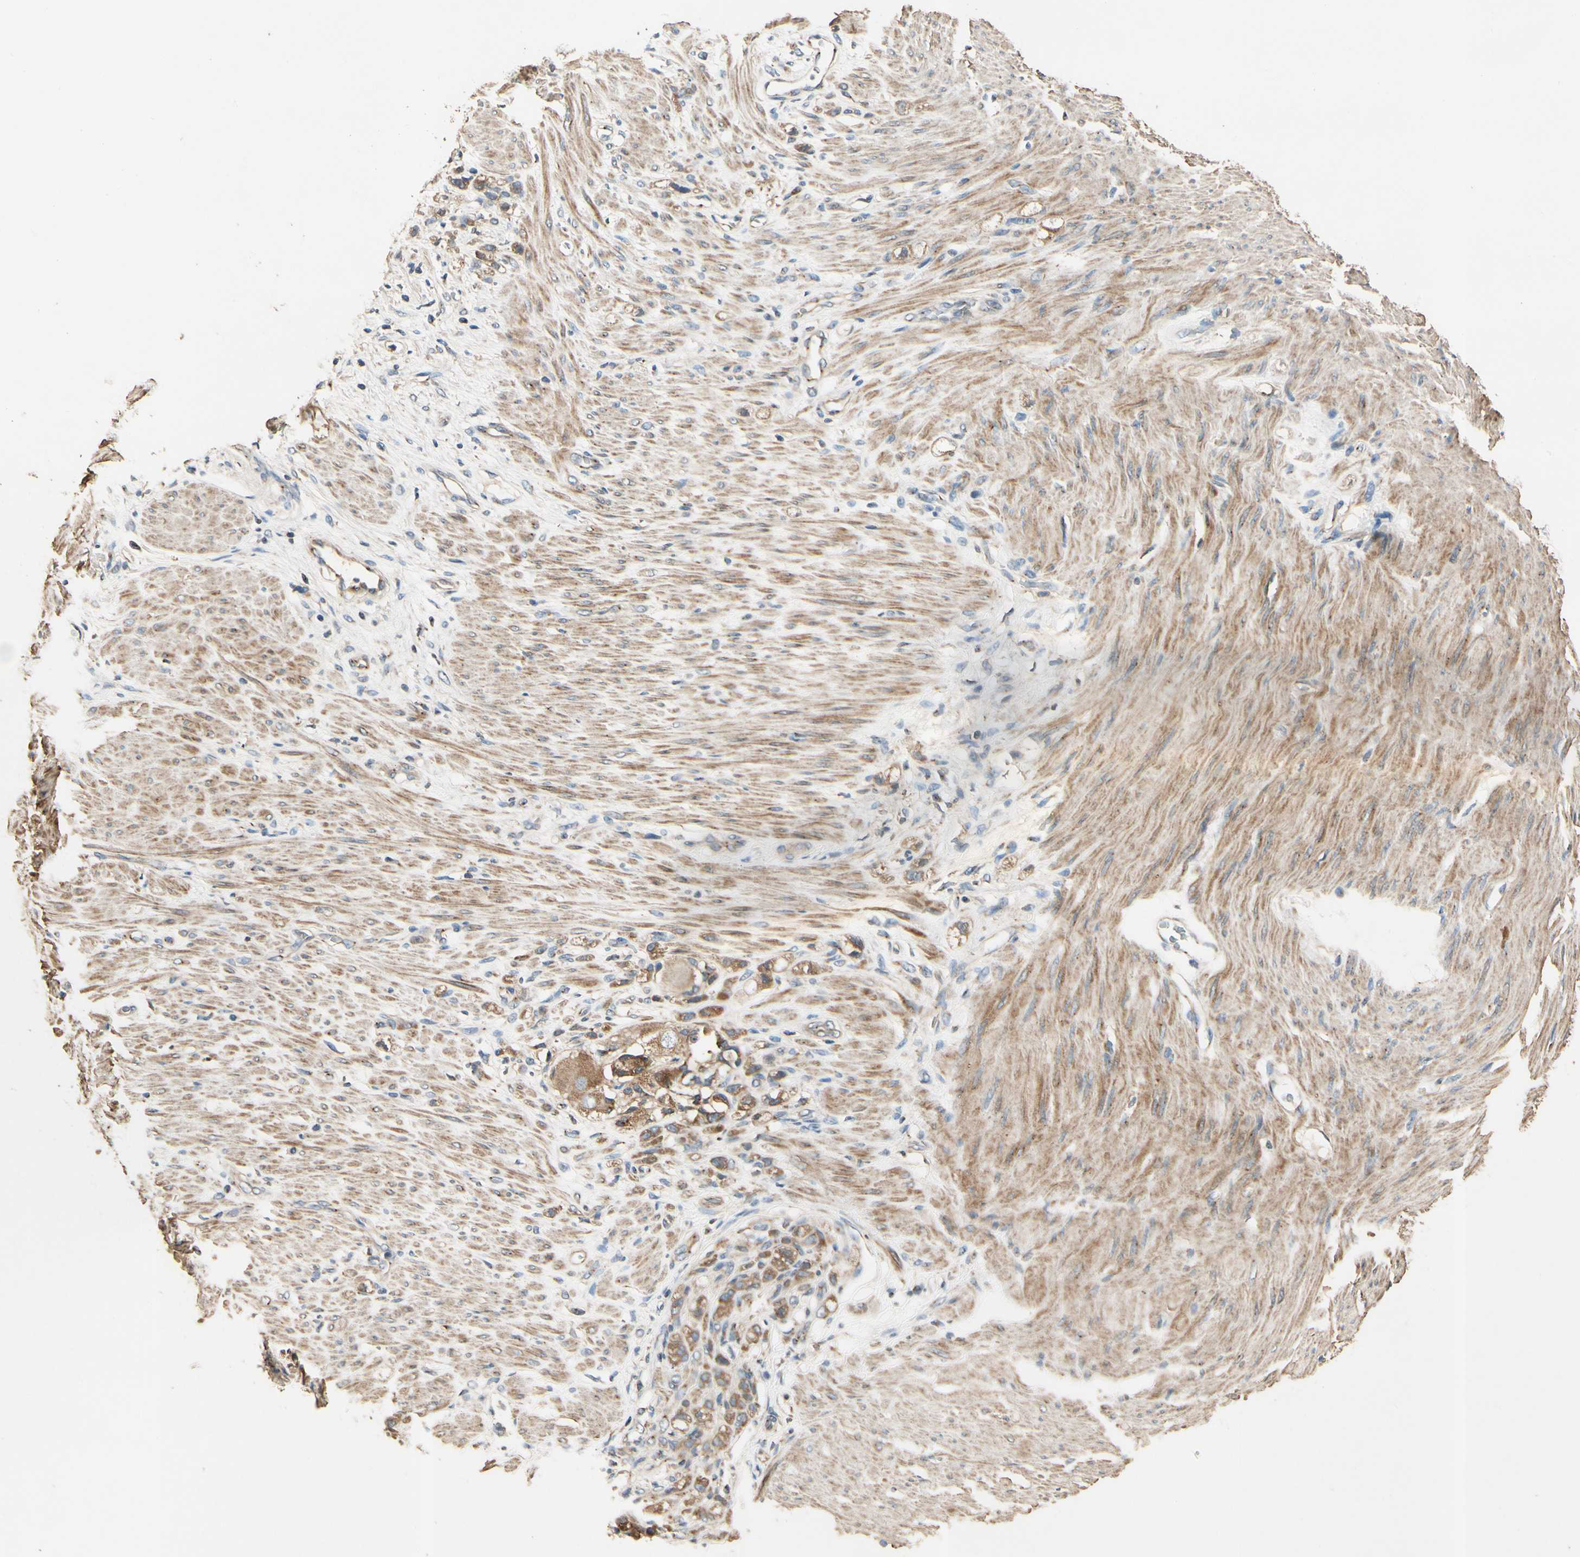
{"staining": {"intensity": "moderate", "quantity": ">75%", "location": "cytoplasmic/membranous"}, "tissue": "stomach cancer", "cell_type": "Tumor cells", "image_type": "cancer", "snomed": [{"axis": "morphology", "description": "Adenocarcinoma, NOS"}, {"axis": "topography", "description": "Stomach"}], "caption": "Stomach cancer stained with DAB IHC reveals medium levels of moderate cytoplasmic/membranous staining in about >75% of tumor cells.", "gene": "AKAP9", "patient": {"sex": "male", "age": 82}}